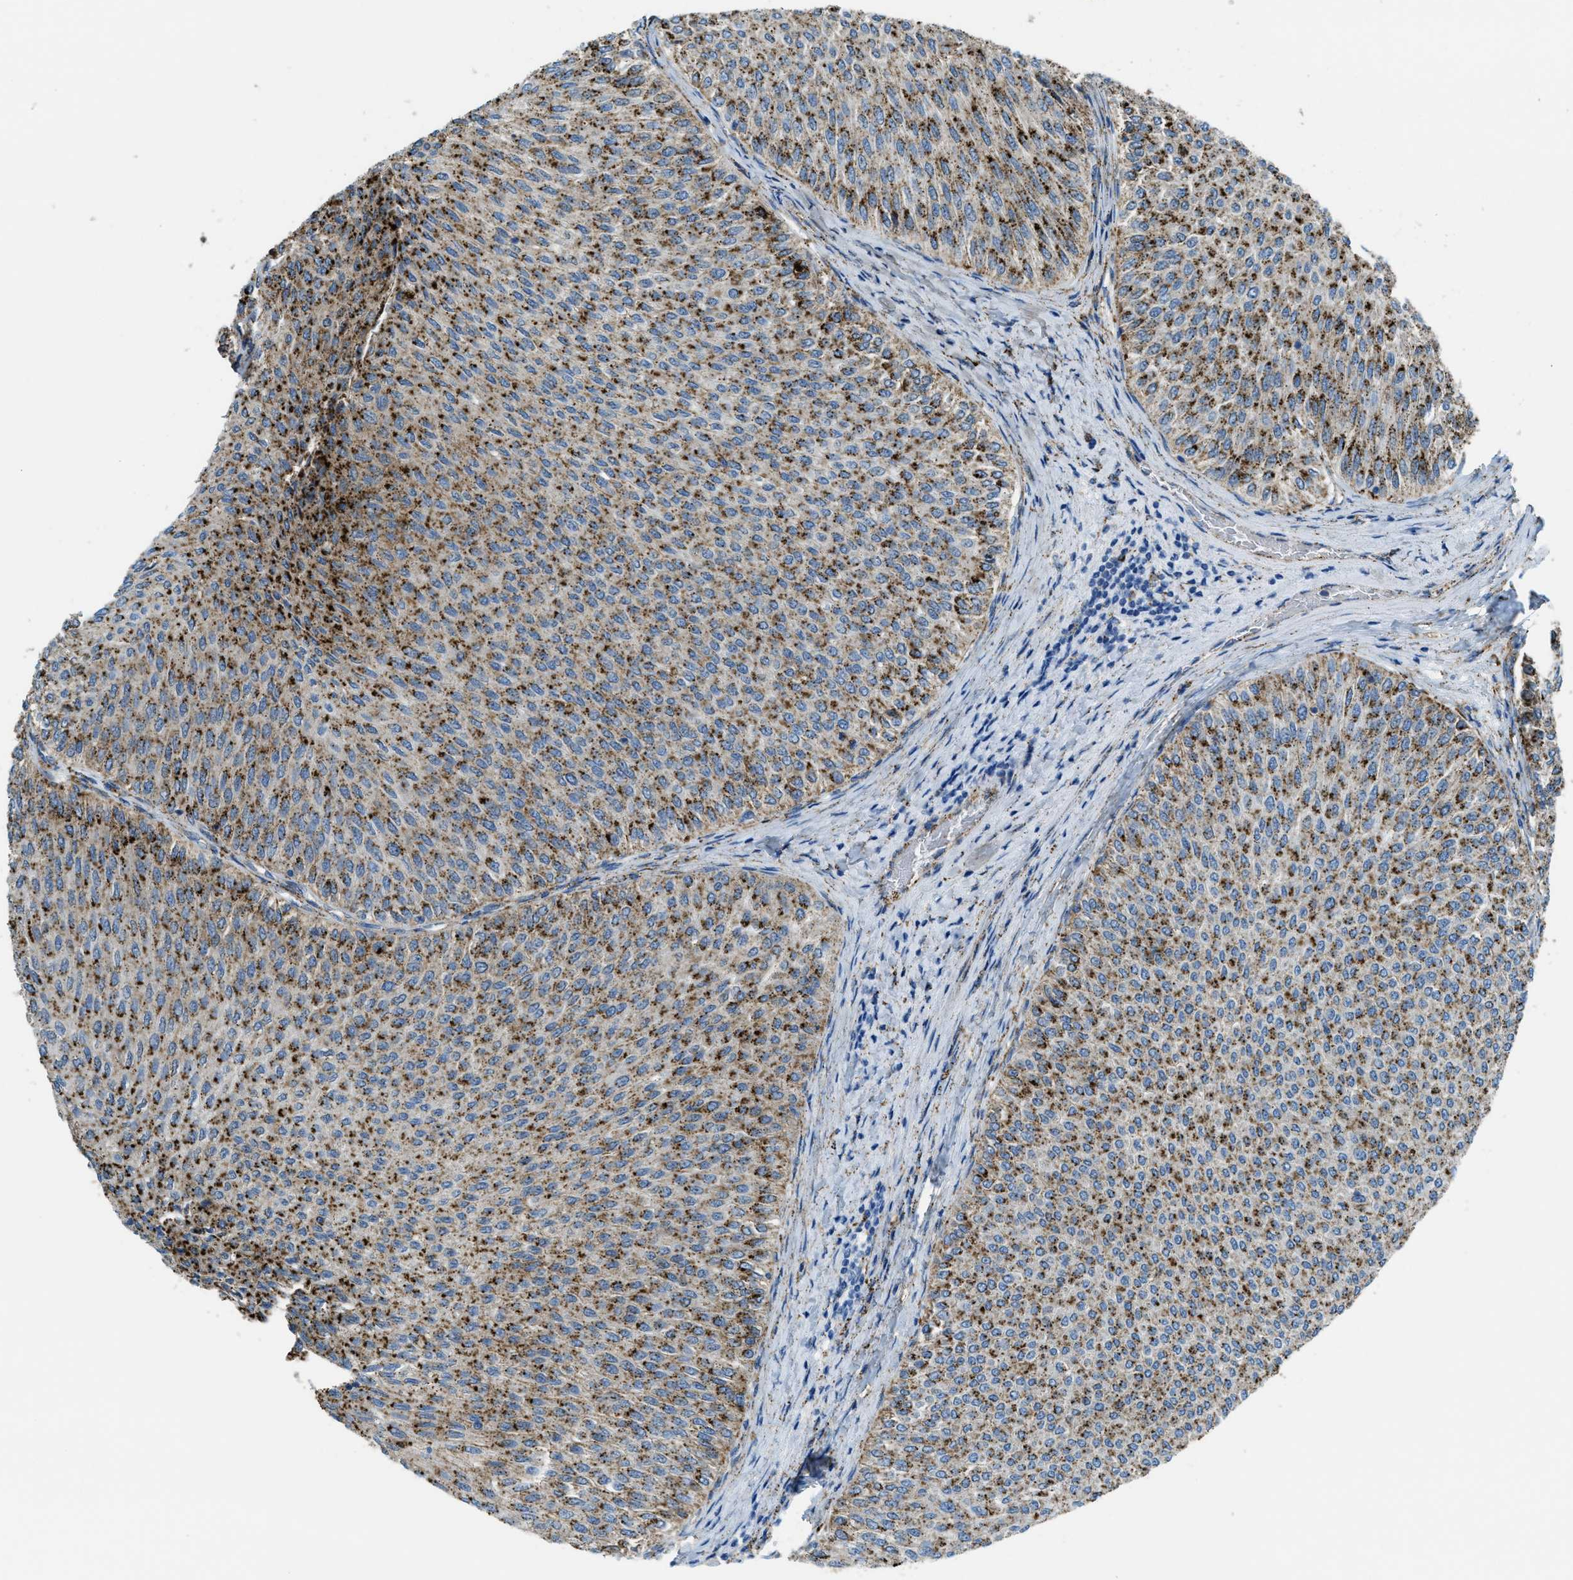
{"staining": {"intensity": "strong", "quantity": ">75%", "location": "cytoplasmic/membranous"}, "tissue": "urothelial cancer", "cell_type": "Tumor cells", "image_type": "cancer", "snomed": [{"axis": "morphology", "description": "Urothelial carcinoma, Low grade"}, {"axis": "topography", "description": "Urinary bladder"}], "caption": "Immunohistochemical staining of human urothelial cancer displays high levels of strong cytoplasmic/membranous protein positivity in about >75% of tumor cells.", "gene": "SCARB2", "patient": {"sex": "male", "age": 78}}